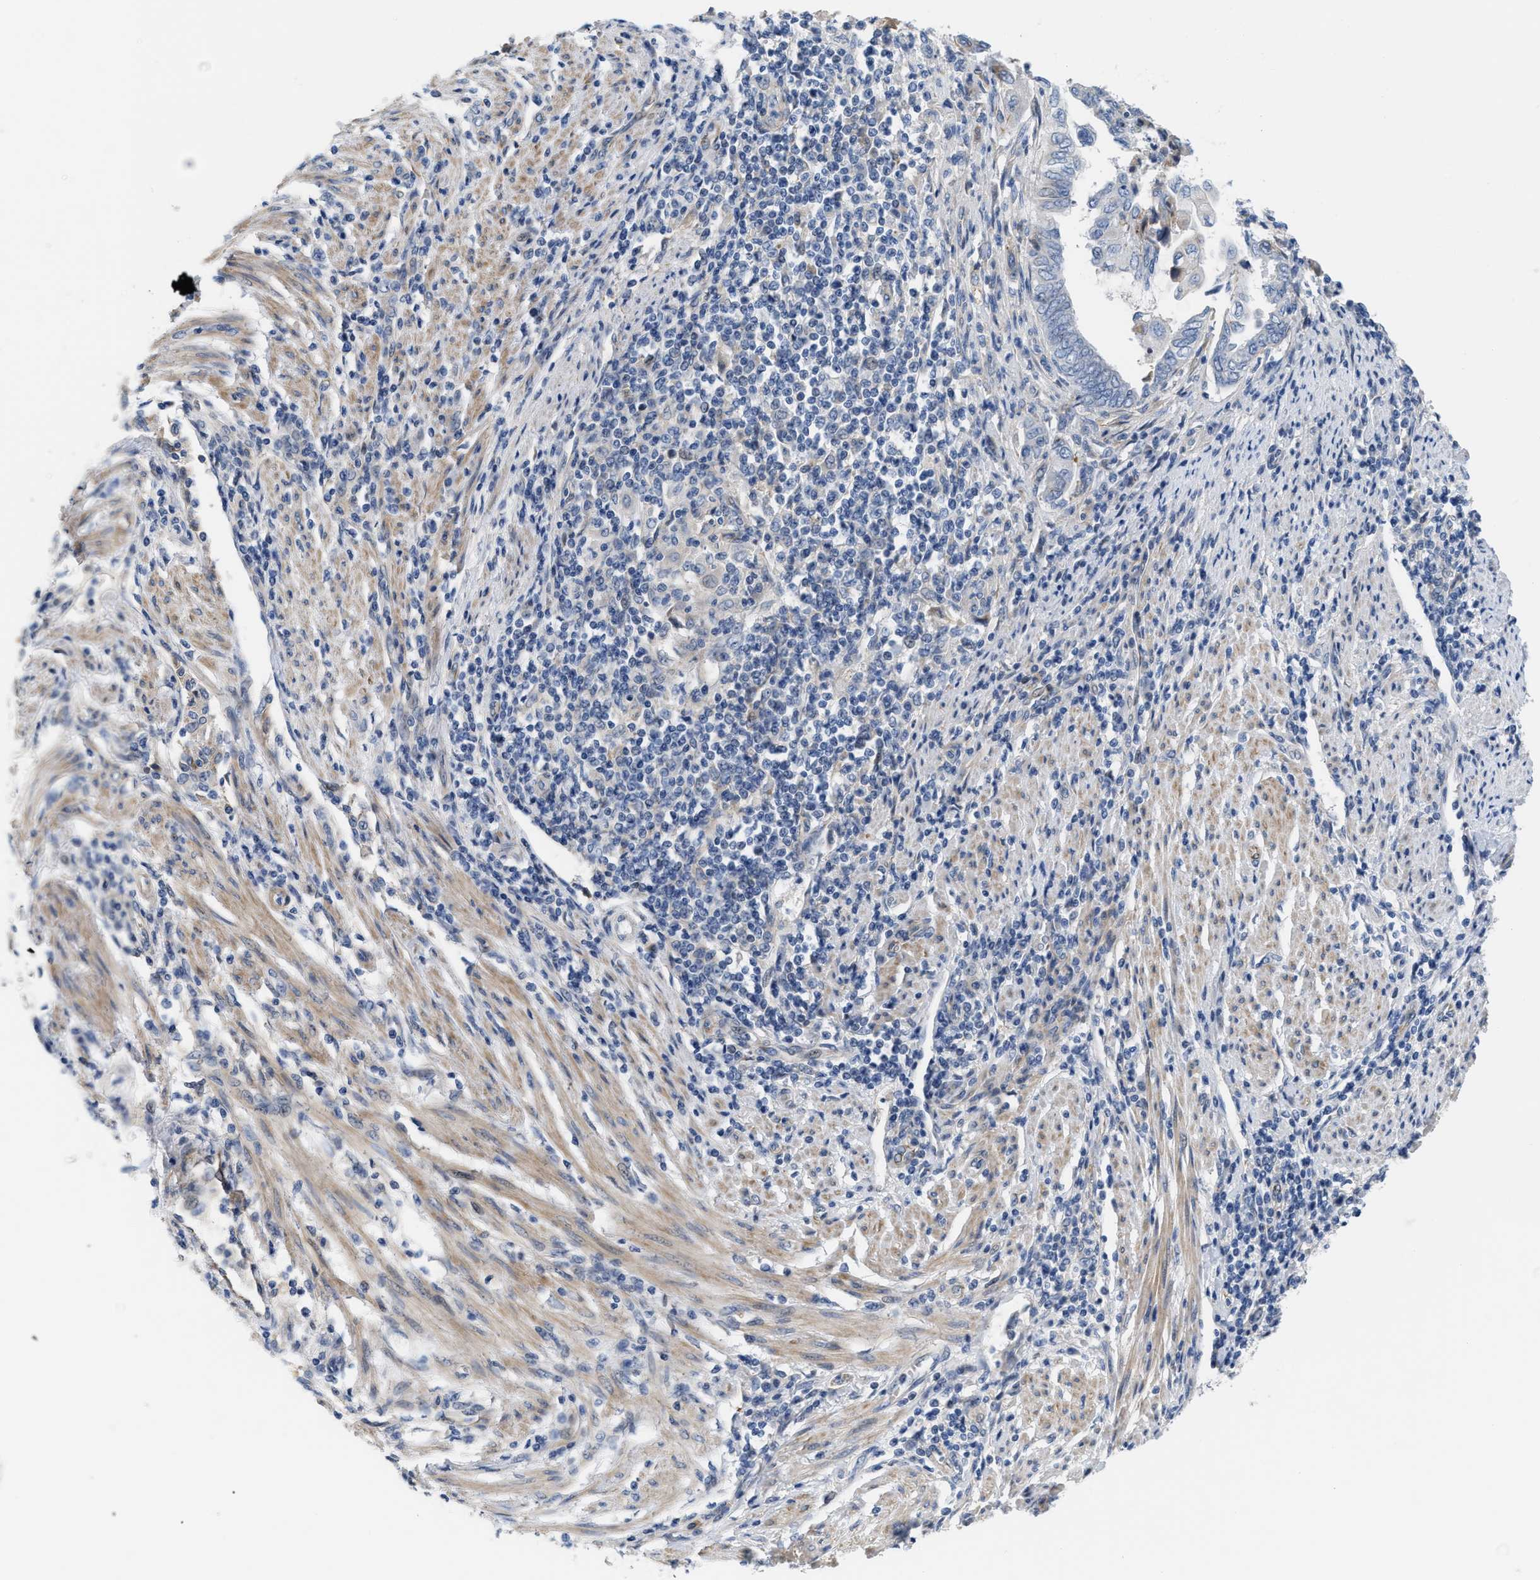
{"staining": {"intensity": "negative", "quantity": "none", "location": "none"}, "tissue": "endometrial cancer", "cell_type": "Tumor cells", "image_type": "cancer", "snomed": [{"axis": "morphology", "description": "Adenocarcinoma, NOS"}, {"axis": "topography", "description": "Uterus"}, {"axis": "topography", "description": "Endometrium"}], "caption": "A micrograph of adenocarcinoma (endometrial) stained for a protein demonstrates no brown staining in tumor cells.", "gene": "TFPI", "patient": {"sex": "female", "age": 70}}